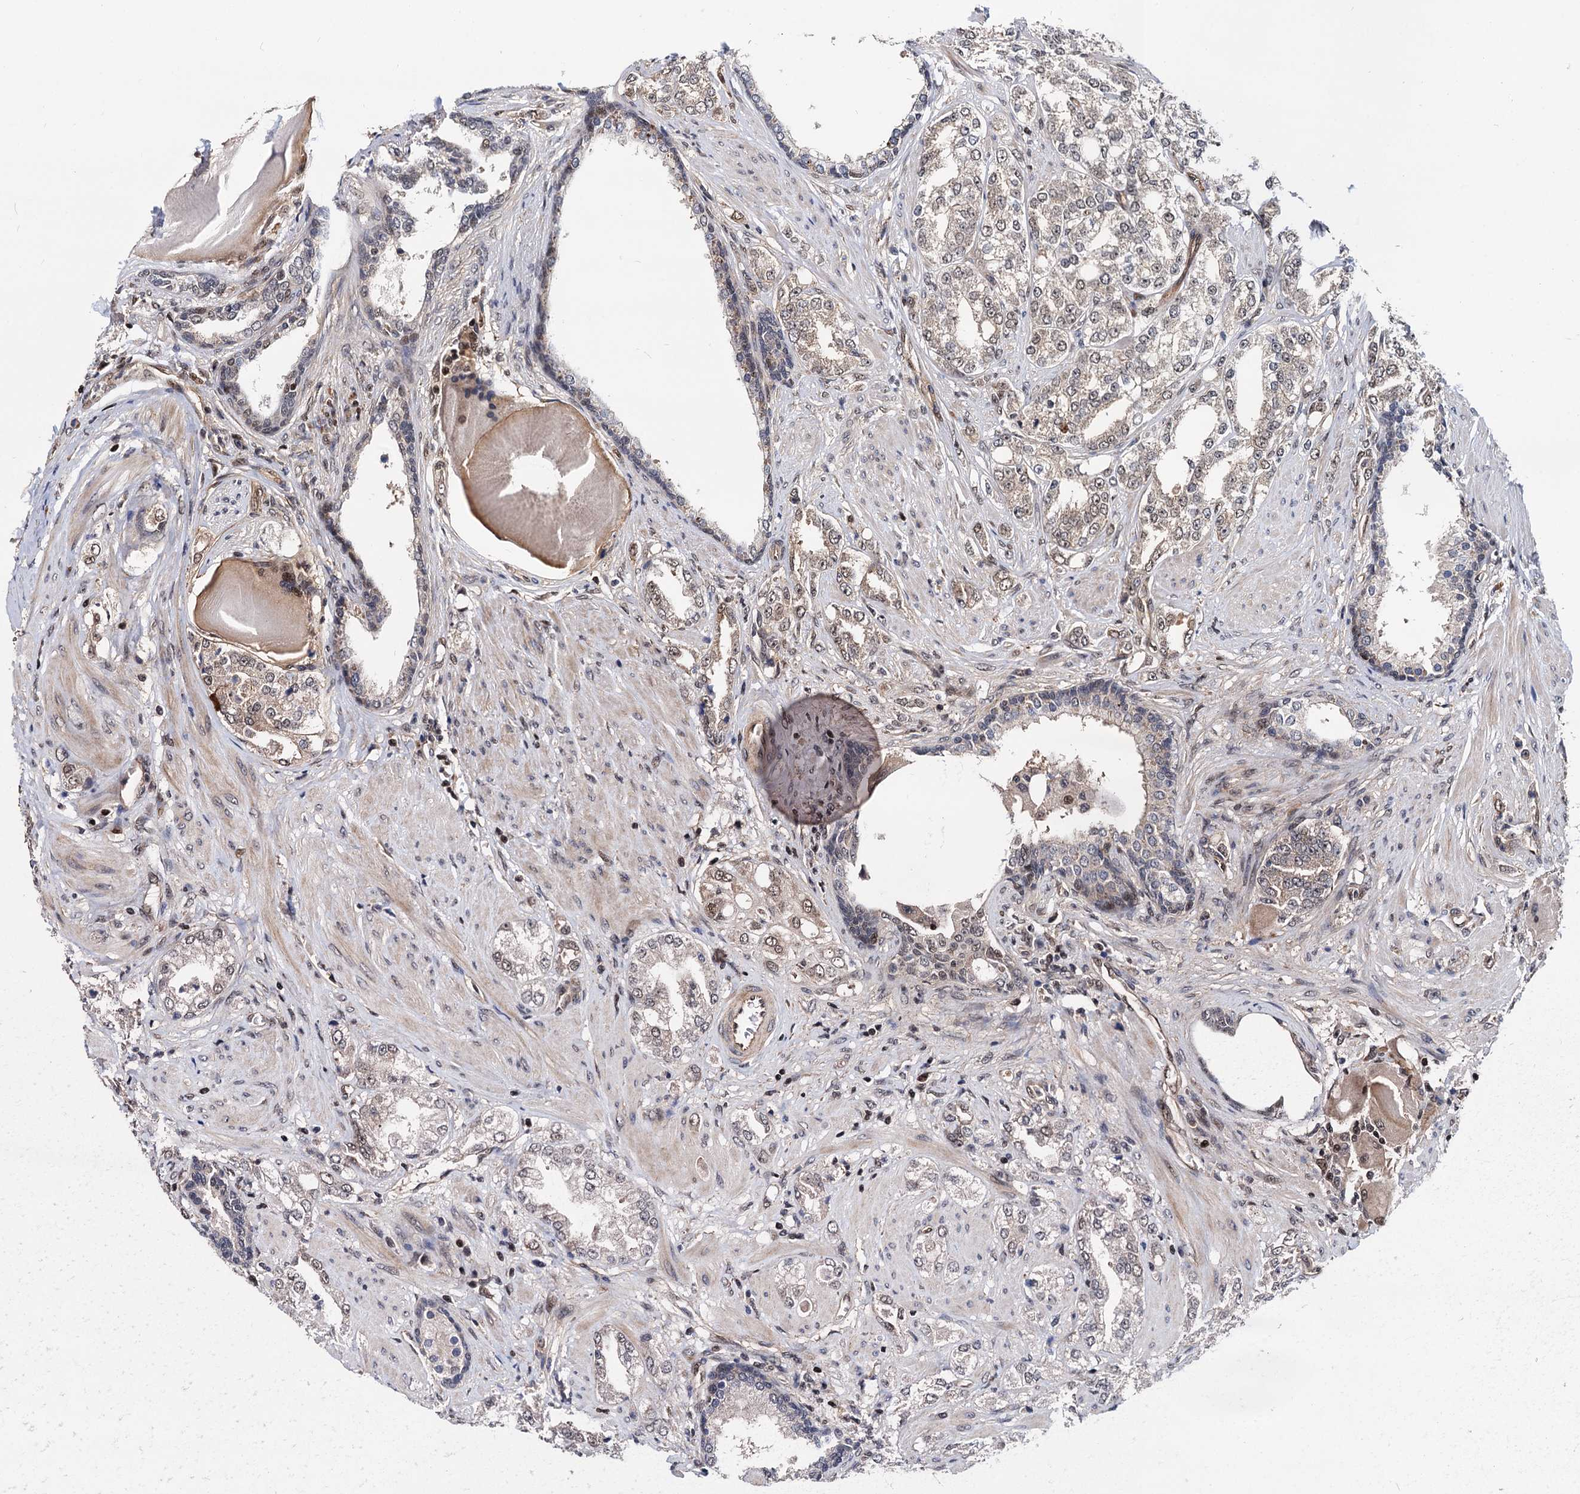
{"staining": {"intensity": "weak", "quantity": "25%-75%", "location": "cytoplasmic/membranous,nuclear"}, "tissue": "prostate cancer", "cell_type": "Tumor cells", "image_type": "cancer", "snomed": [{"axis": "morphology", "description": "Adenocarcinoma, High grade"}, {"axis": "topography", "description": "Prostate"}], "caption": "High-grade adenocarcinoma (prostate) stained with immunohistochemistry (IHC) reveals weak cytoplasmic/membranous and nuclear positivity in approximately 25%-75% of tumor cells.", "gene": "UBLCP1", "patient": {"sex": "male", "age": 64}}